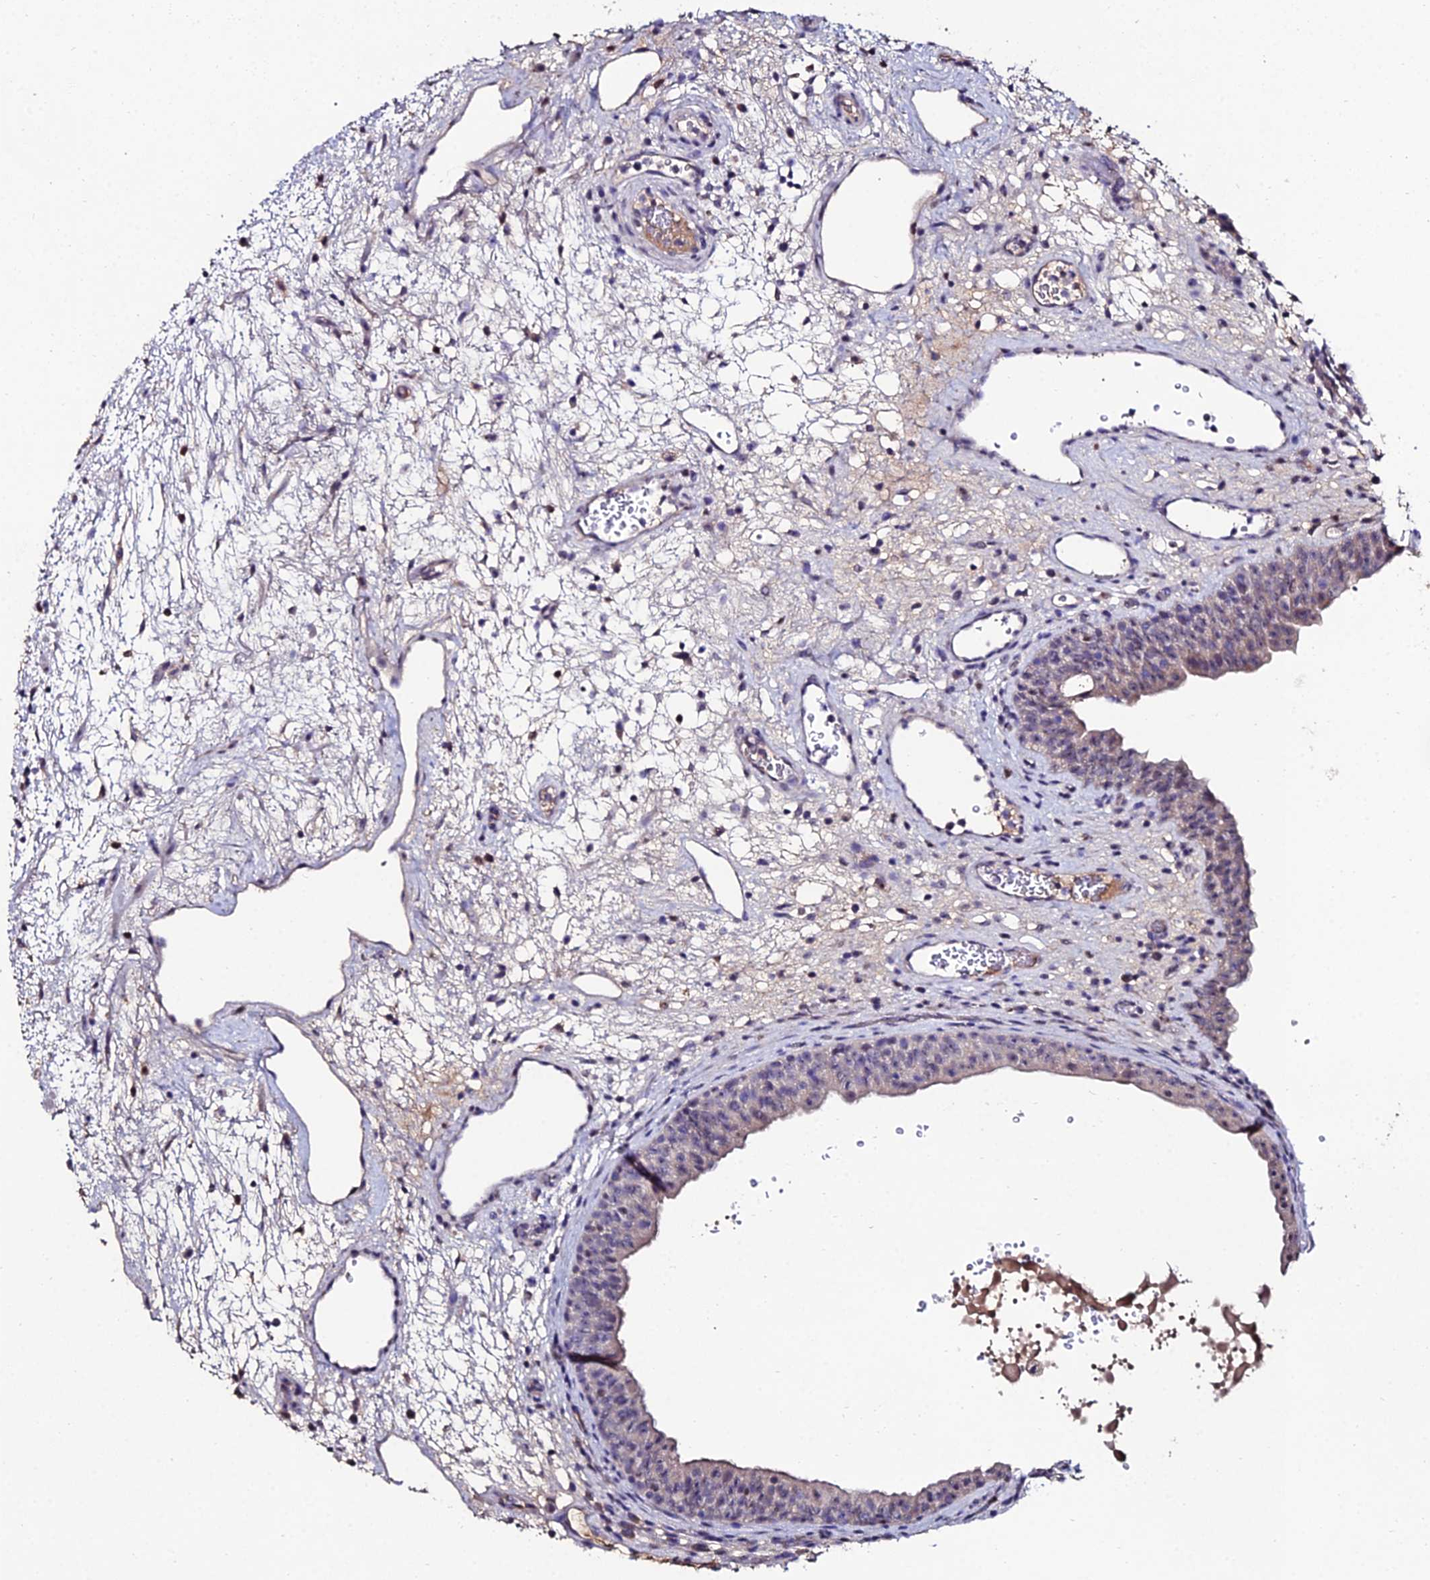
{"staining": {"intensity": "negative", "quantity": "none", "location": "none"}, "tissue": "urinary bladder", "cell_type": "Urothelial cells", "image_type": "normal", "snomed": [{"axis": "morphology", "description": "Normal tissue, NOS"}, {"axis": "topography", "description": "Urinary bladder"}], "caption": "This micrograph is of normal urinary bladder stained with immunohistochemistry to label a protein in brown with the nuclei are counter-stained blue. There is no expression in urothelial cells.", "gene": "ESRRG", "patient": {"sex": "male", "age": 71}}